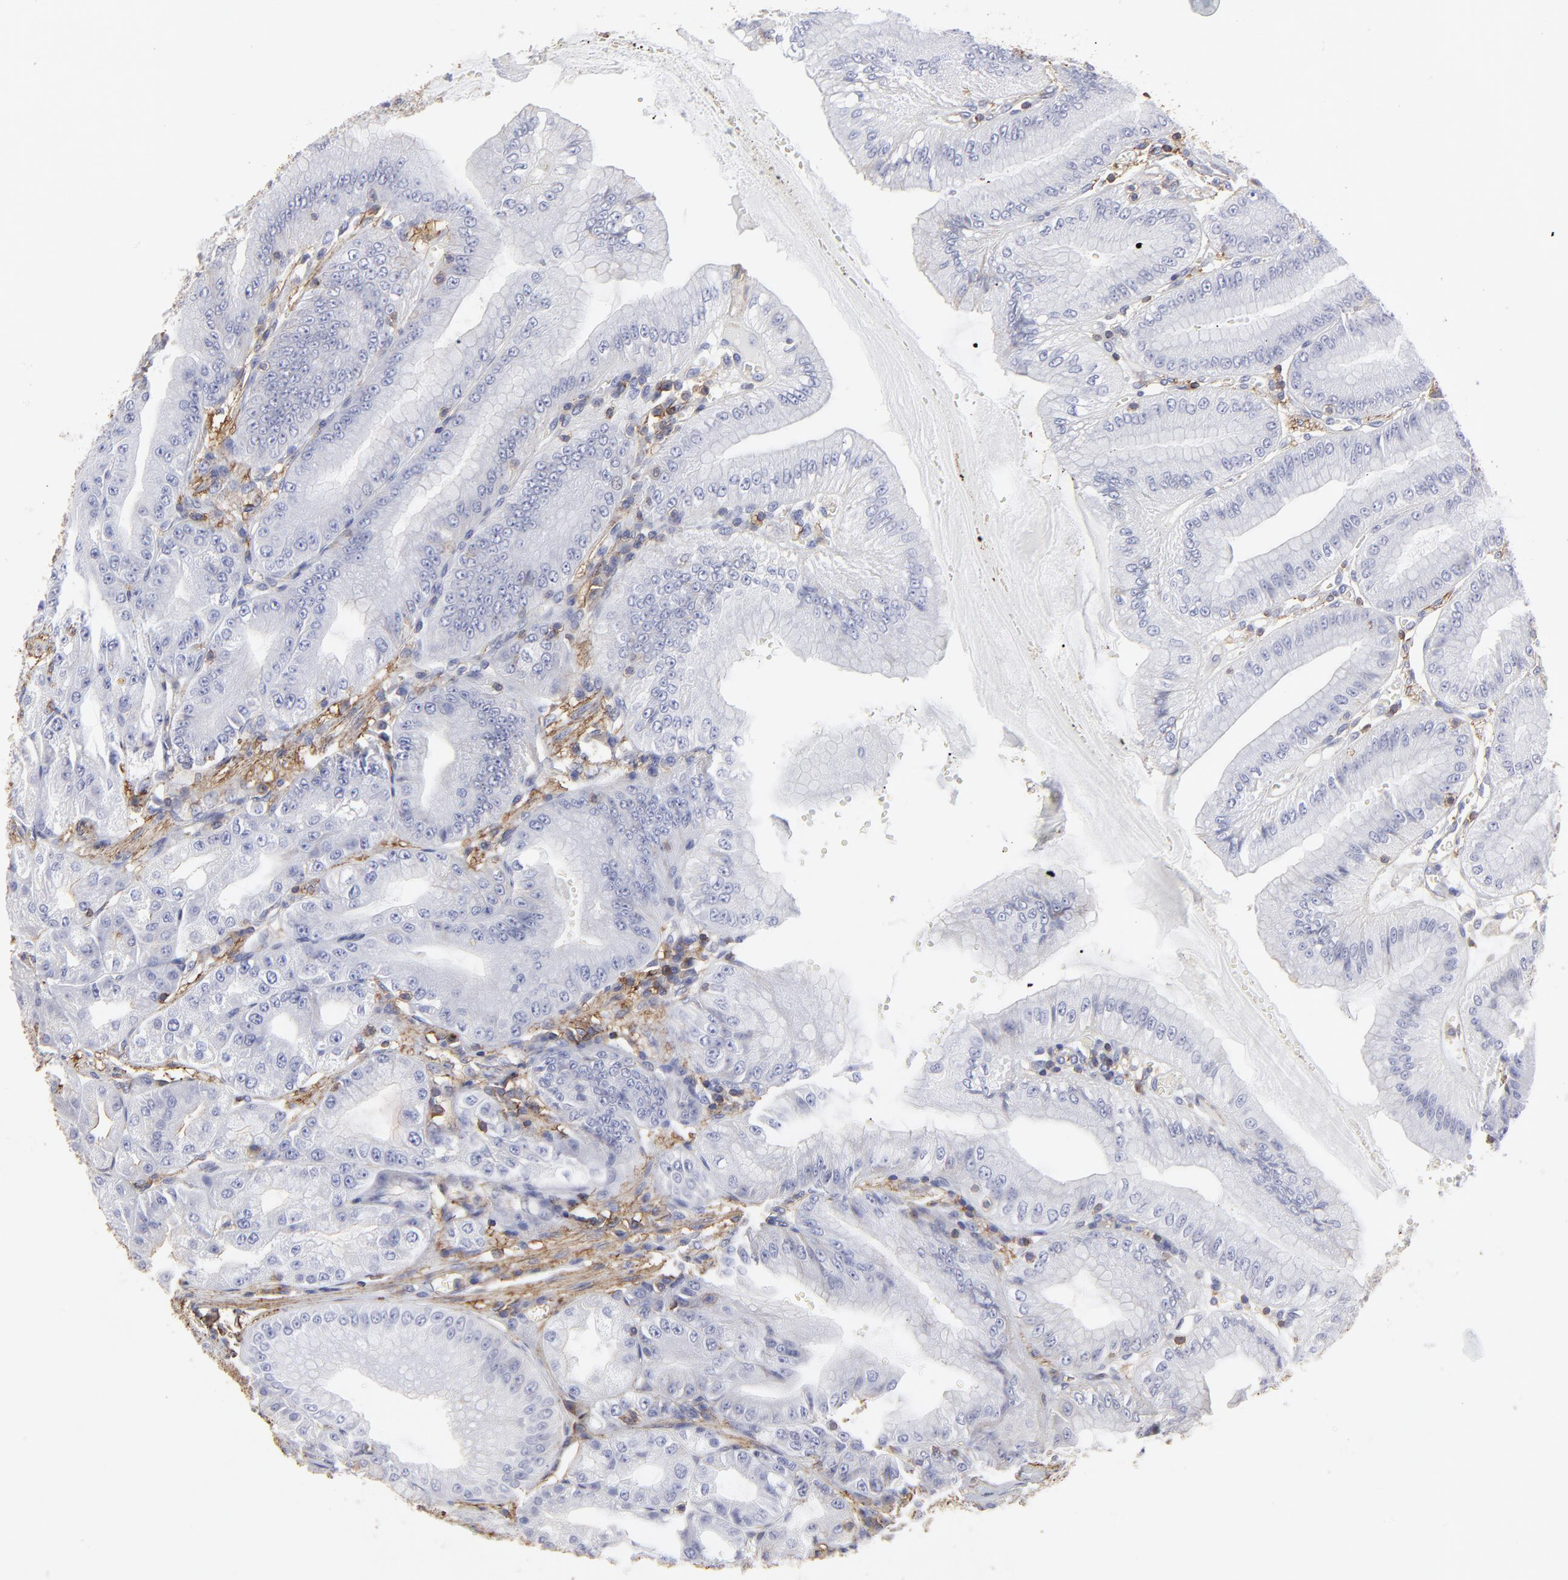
{"staining": {"intensity": "negative", "quantity": "none", "location": "none"}, "tissue": "stomach", "cell_type": "Glandular cells", "image_type": "normal", "snomed": [{"axis": "morphology", "description": "Normal tissue, NOS"}, {"axis": "topography", "description": "Stomach, lower"}], "caption": "Normal stomach was stained to show a protein in brown. There is no significant positivity in glandular cells. The staining is performed using DAB (3,3'-diaminobenzidine) brown chromogen with nuclei counter-stained in using hematoxylin.", "gene": "ANXA6", "patient": {"sex": "male", "age": 71}}